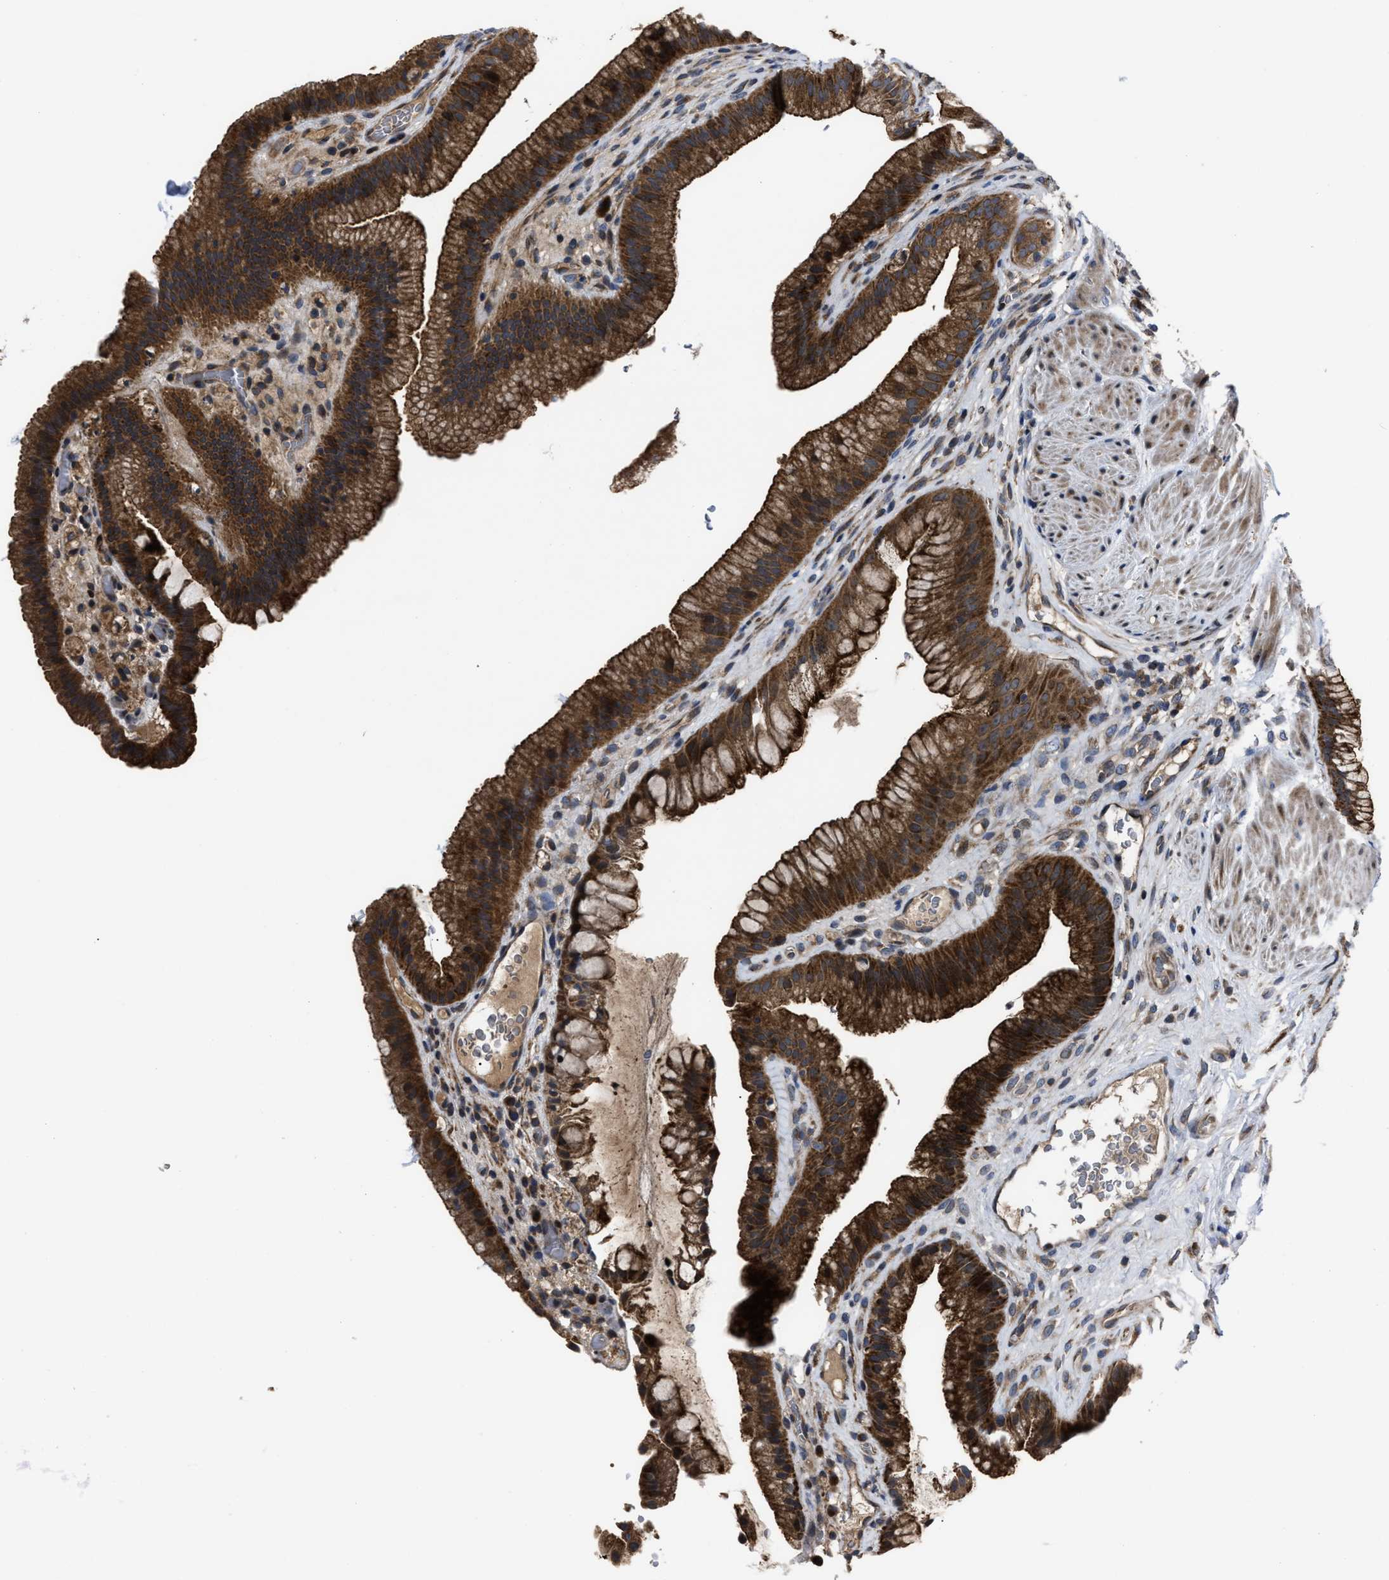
{"staining": {"intensity": "strong", "quantity": ">75%", "location": "cytoplasmic/membranous"}, "tissue": "gallbladder", "cell_type": "Glandular cells", "image_type": "normal", "snomed": [{"axis": "morphology", "description": "Normal tissue, NOS"}, {"axis": "topography", "description": "Gallbladder"}], "caption": "Immunohistochemical staining of unremarkable human gallbladder reveals high levels of strong cytoplasmic/membranous staining in about >75% of glandular cells.", "gene": "PASK", "patient": {"sex": "male", "age": 49}}